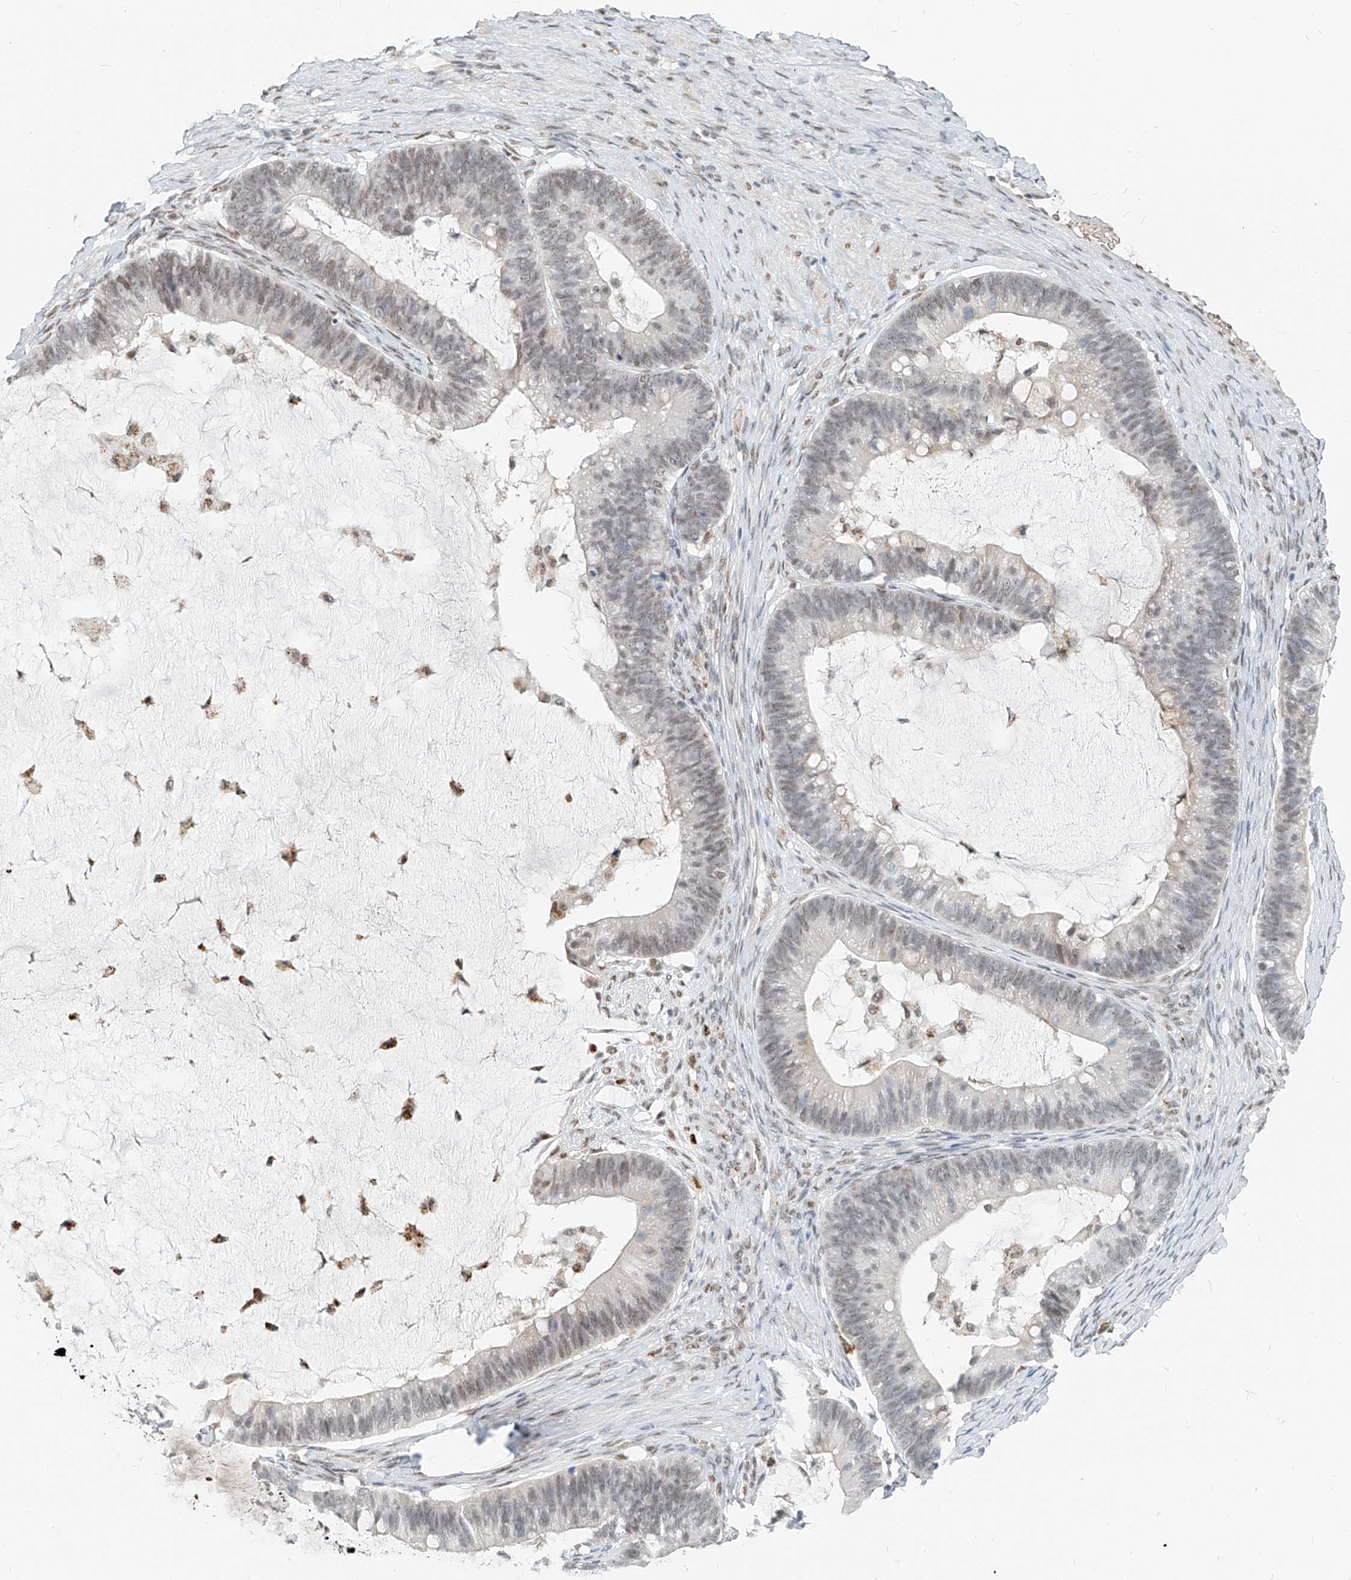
{"staining": {"intensity": "weak", "quantity": "25%-75%", "location": "nuclear"}, "tissue": "ovarian cancer", "cell_type": "Tumor cells", "image_type": "cancer", "snomed": [{"axis": "morphology", "description": "Cystadenocarcinoma, mucinous, NOS"}, {"axis": "topography", "description": "Ovary"}], "caption": "This is a photomicrograph of immunohistochemistry (IHC) staining of ovarian cancer (mucinous cystadenocarcinoma), which shows weak positivity in the nuclear of tumor cells.", "gene": "SASH1", "patient": {"sex": "female", "age": 61}}